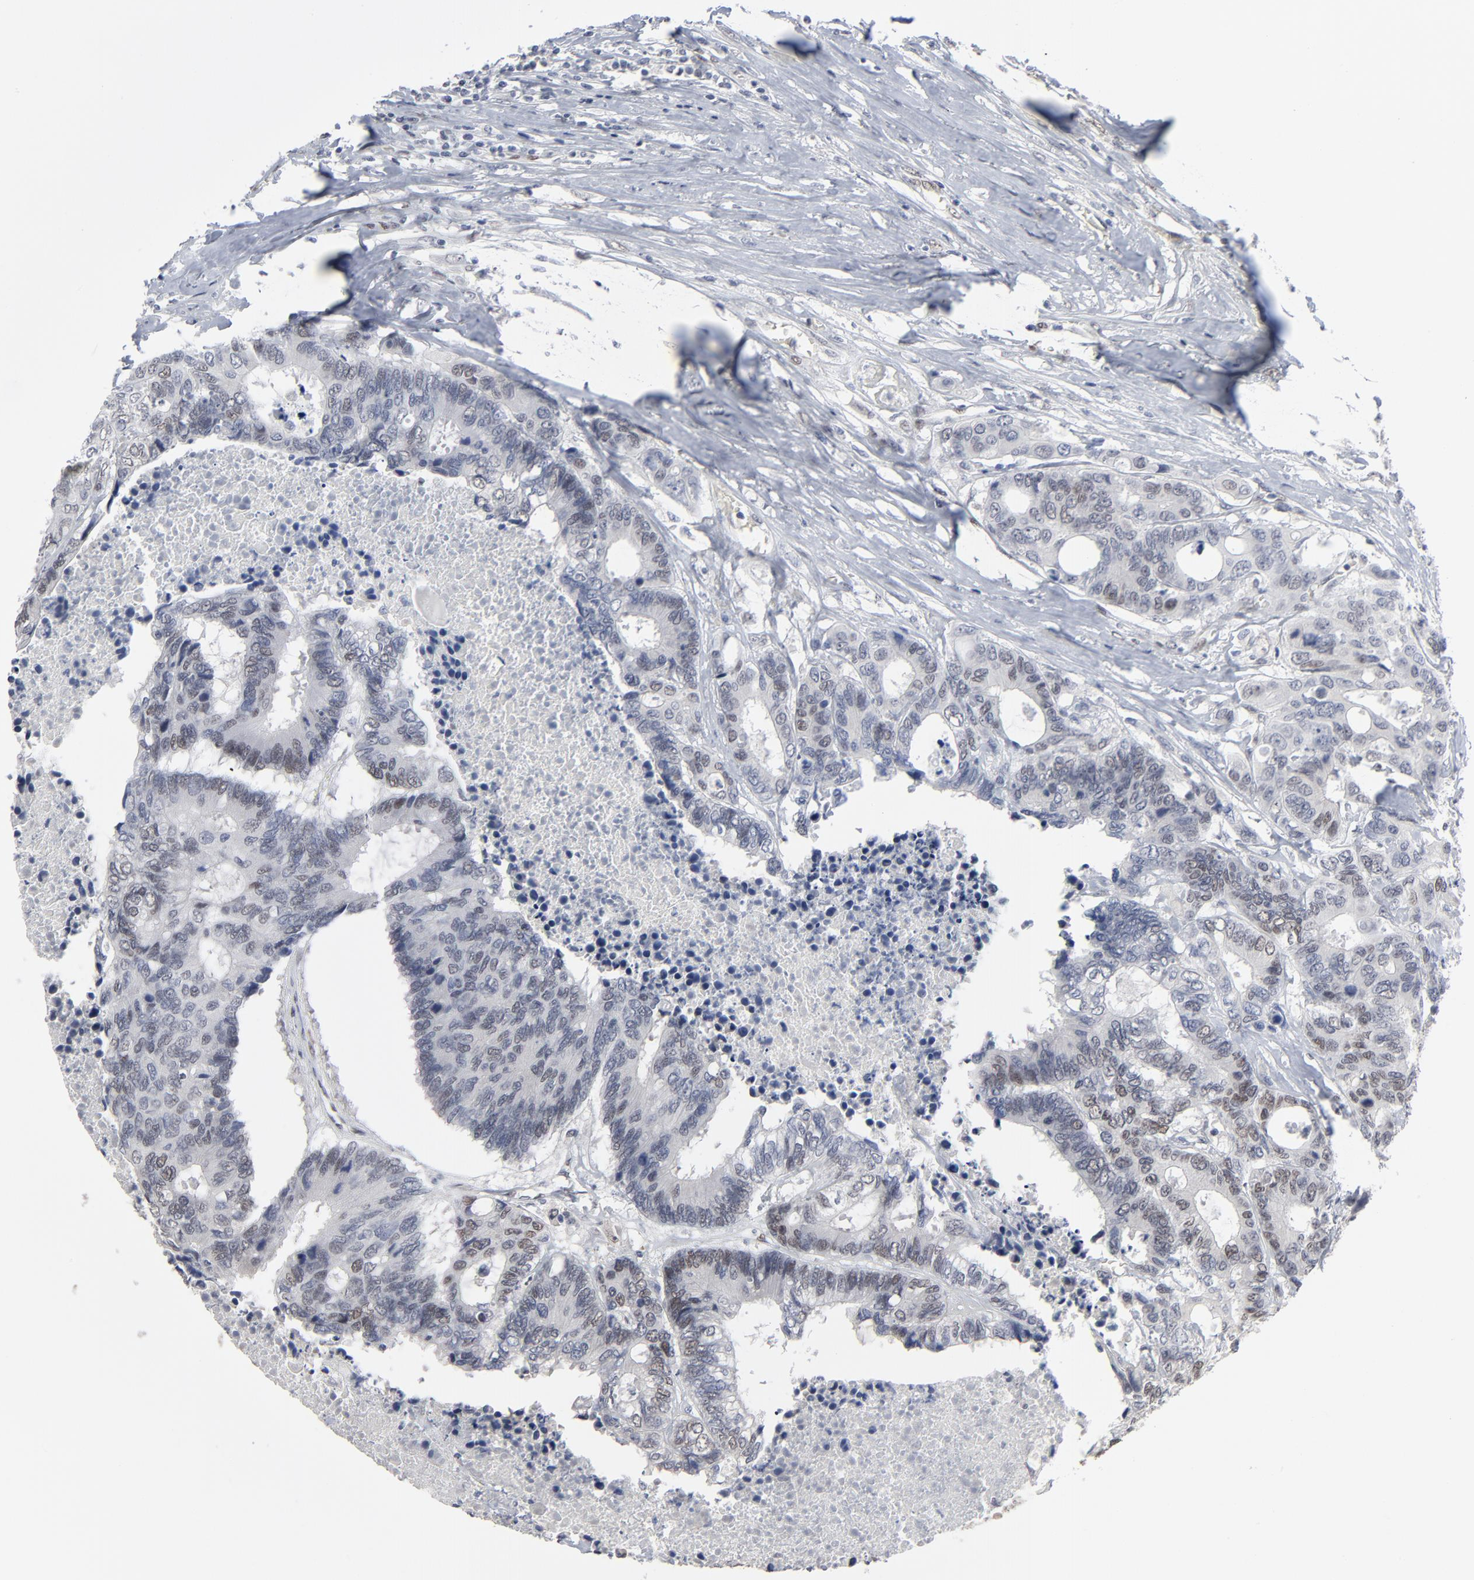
{"staining": {"intensity": "weak", "quantity": "<25%", "location": "nuclear"}, "tissue": "colorectal cancer", "cell_type": "Tumor cells", "image_type": "cancer", "snomed": [{"axis": "morphology", "description": "Adenocarcinoma, NOS"}, {"axis": "topography", "description": "Rectum"}], "caption": "DAB (3,3'-diaminobenzidine) immunohistochemical staining of colorectal adenocarcinoma reveals no significant expression in tumor cells.", "gene": "ATF7", "patient": {"sex": "male", "age": 55}}